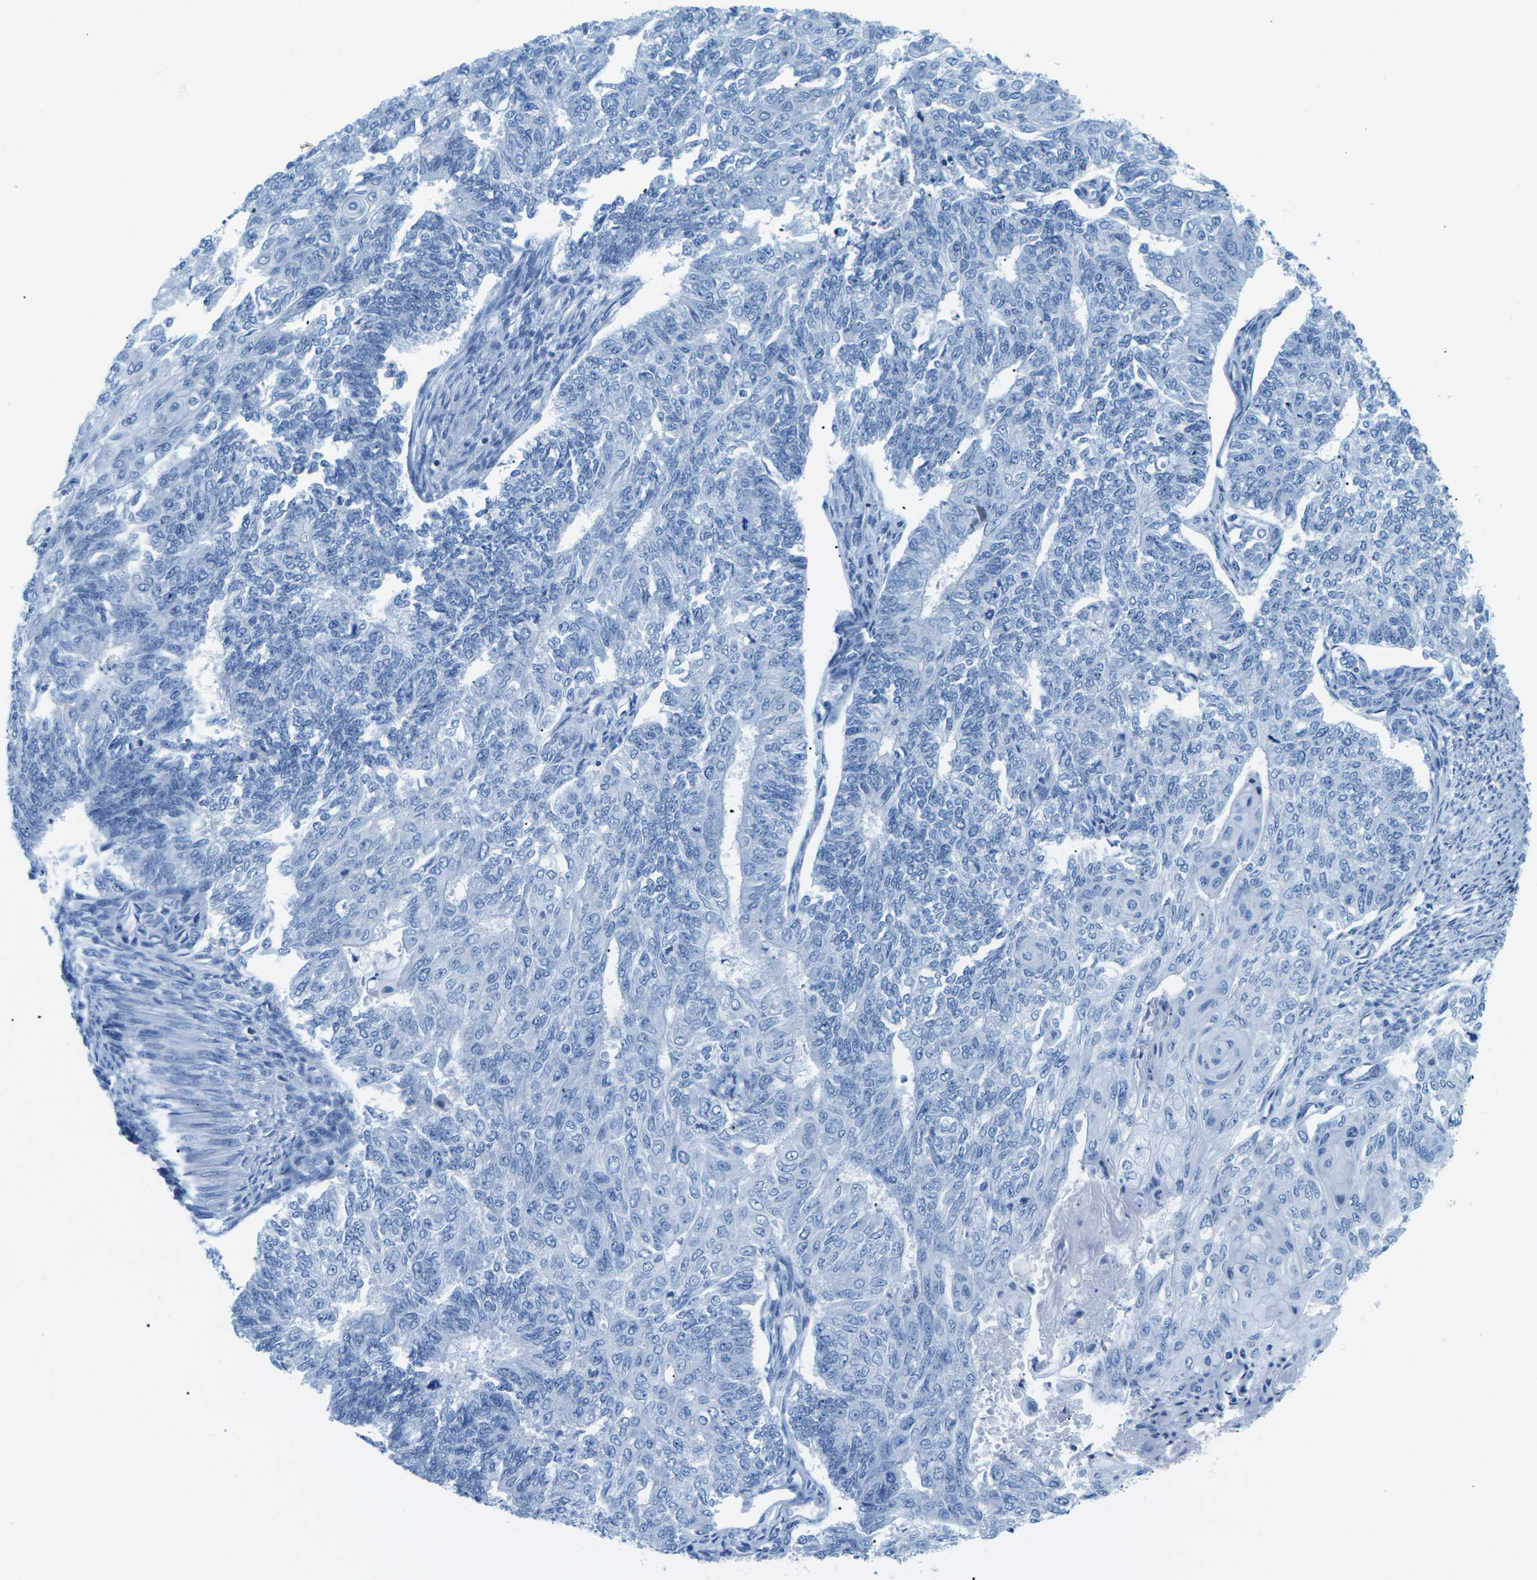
{"staining": {"intensity": "negative", "quantity": "none", "location": "none"}, "tissue": "endometrial cancer", "cell_type": "Tumor cells", "image_type": "cancer", "snomed": [{"axis": "morphology", "description": "Adenocarcinoma, NOS"}, {"axis": "topography", "description": "Endometrium"}], "caption": "This is an immunohistochemistry (IHC) micrograph of endometrial adenocarcinoma. There is no positivity in tumor cells.", "gene": "SLC12A1", "patient": {"sex": "female", "age": 32}}